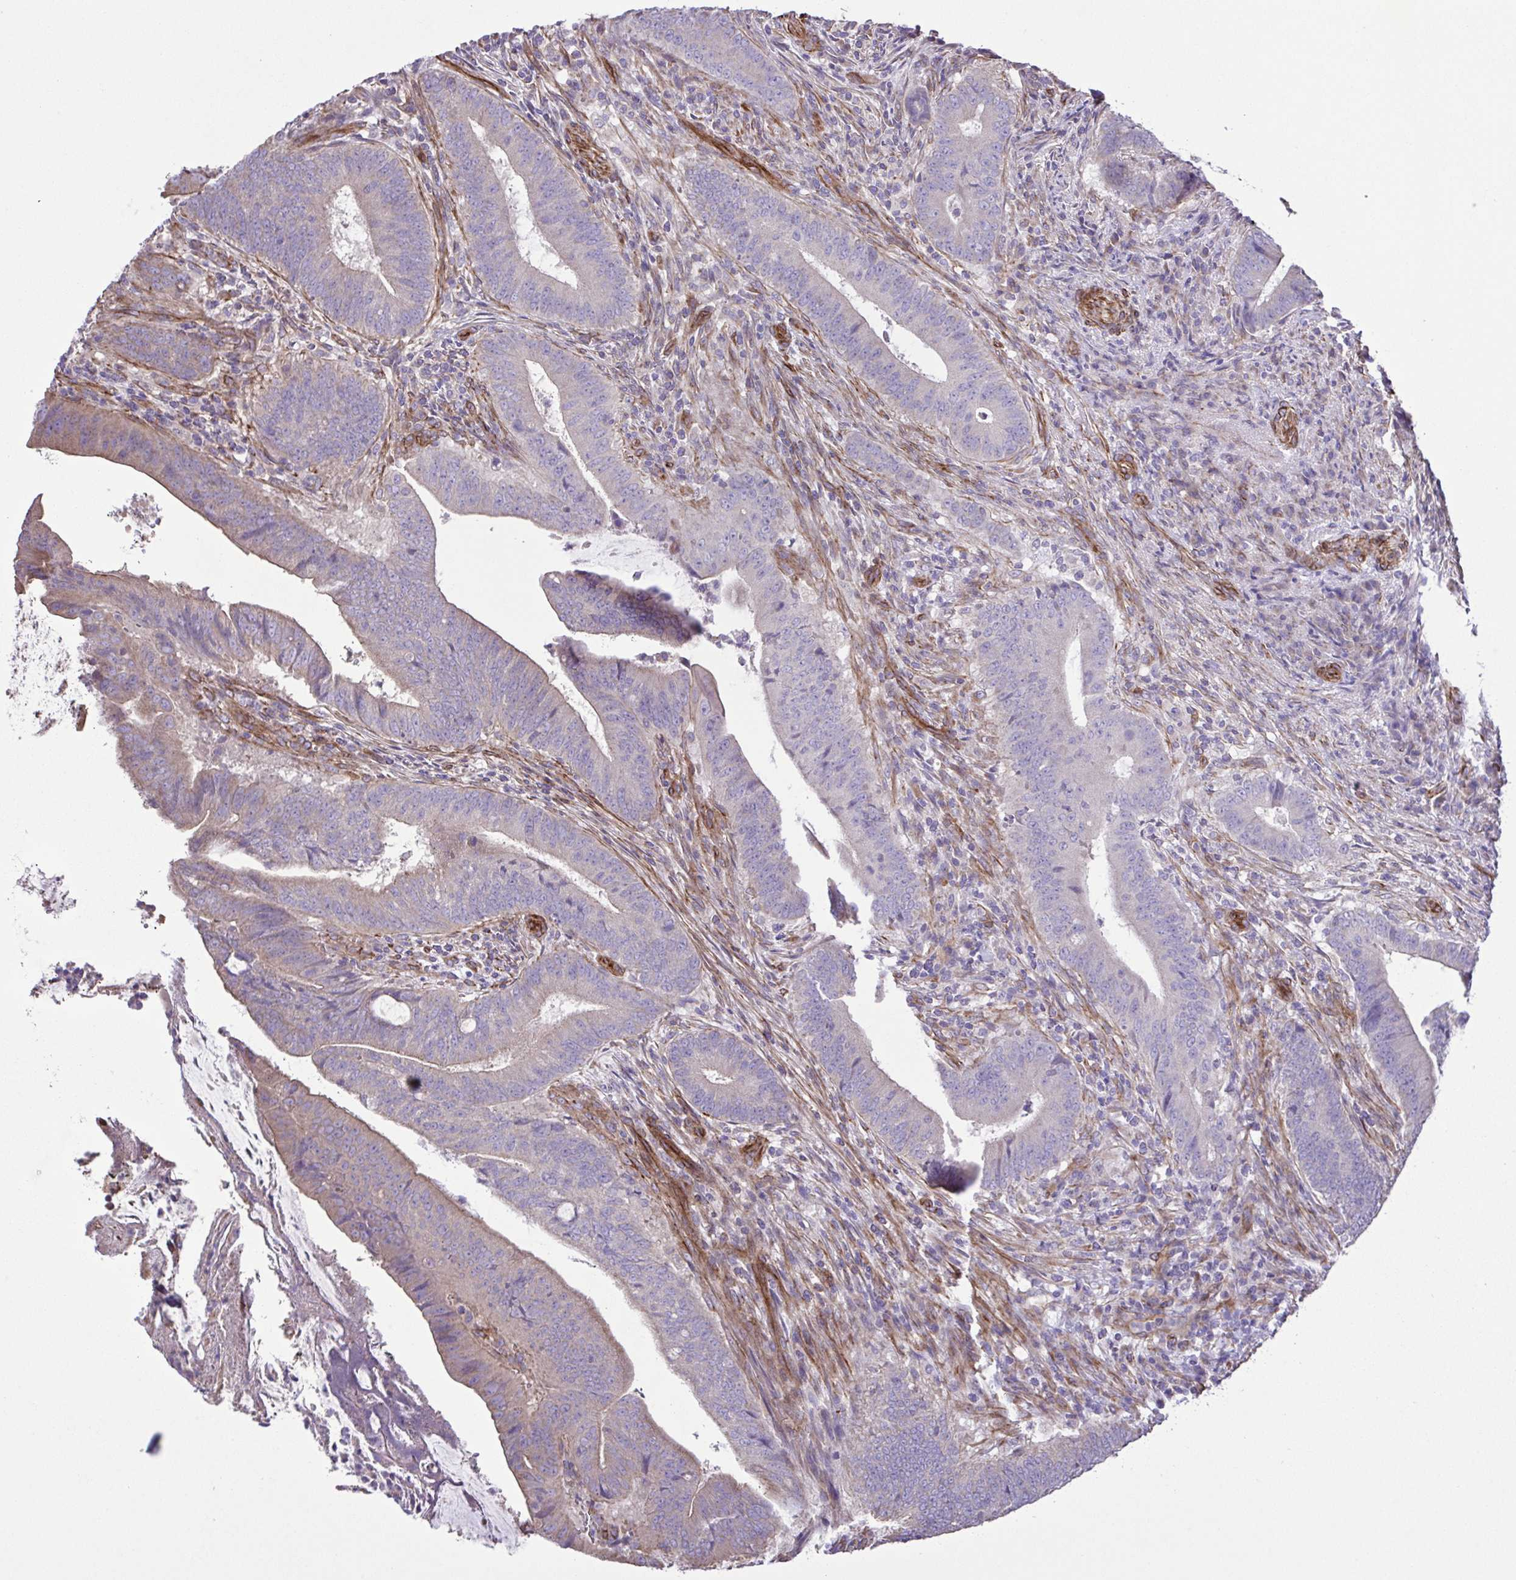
{"staining": {"intensity": "negative", "quantity": "none", "location": "none"}, "tissue": "colorectal cancer", "cell_type": "Tumor cells", "image_type": "cancer", "snomed": [{"axis": "morphology", "description": "Adenocarcinoma, NOS"}, {"axis": "topography", "description": "Colon"}], "caption": "High power microscopy photomicrograph of an IHC image of adenocarcinoma (colorectal), revealing no significant expression in tumor cells. Brightfield microscopy of IHC stained with DAB (brown) and hematoxylin (blue), captured at high magnification.", "gene": "FLT1", "patient": {"sex": "female", "age": 43}}